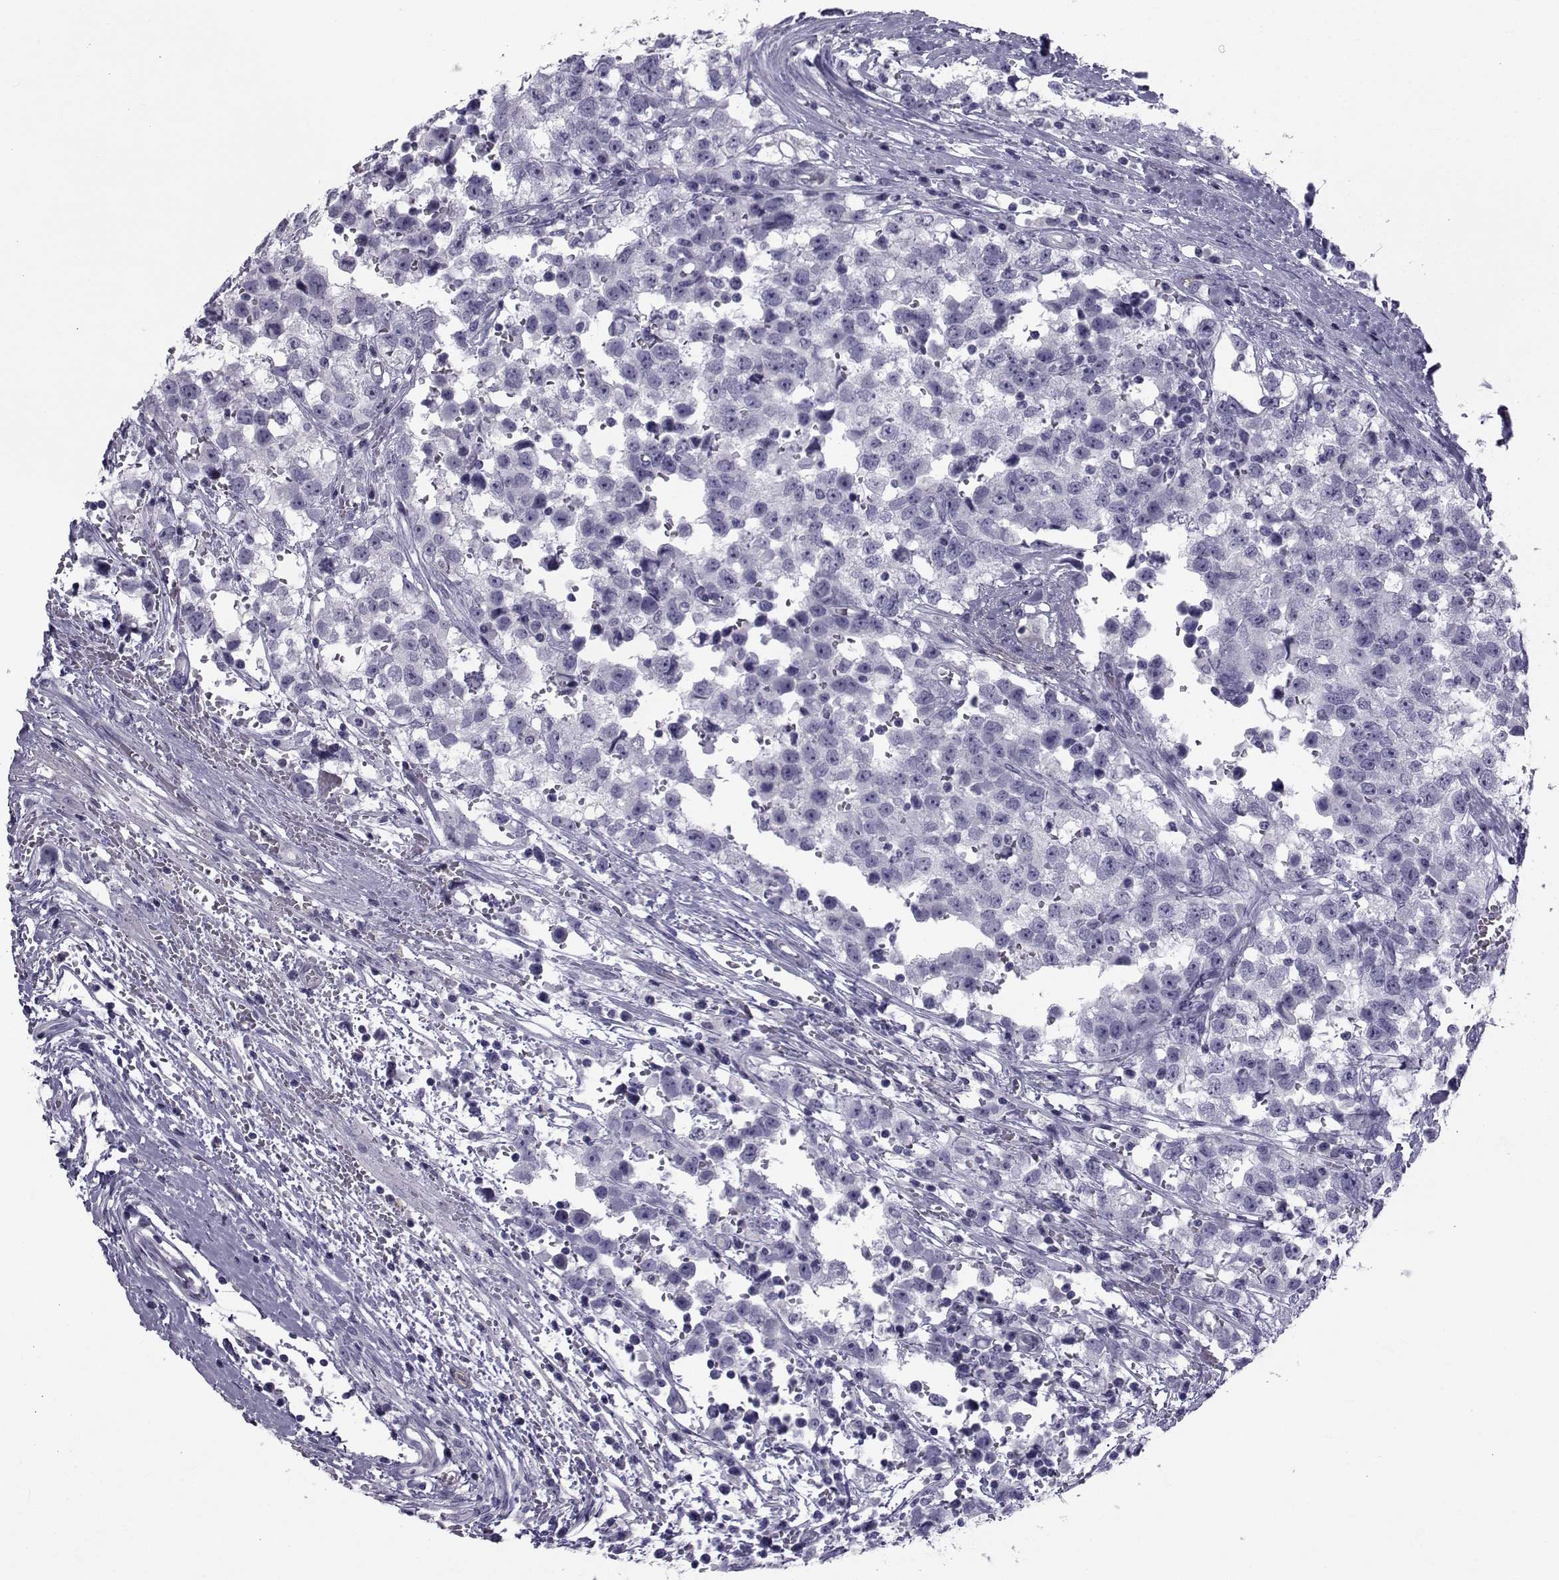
{"staining": {"intensity": "negative", "quantity": "none", "location": "none"}, "tissue": "testis cancer", "cell_type": "Tumor cells", "image_type": "cancer", "snomed": [{"axis": "morphology", "description": "Seminoma, NOS"}, {"axis": "topography", "description": "Testis"}], "caption": "This image is of testis cancer stained with immunohistochemistry (IHC) to label a protein in brown with the nuclei are counter-stained blue. There is no staining in tumor cells.", "gene": "SPANXD", "patient": {"sex": "male", "age": 34}}